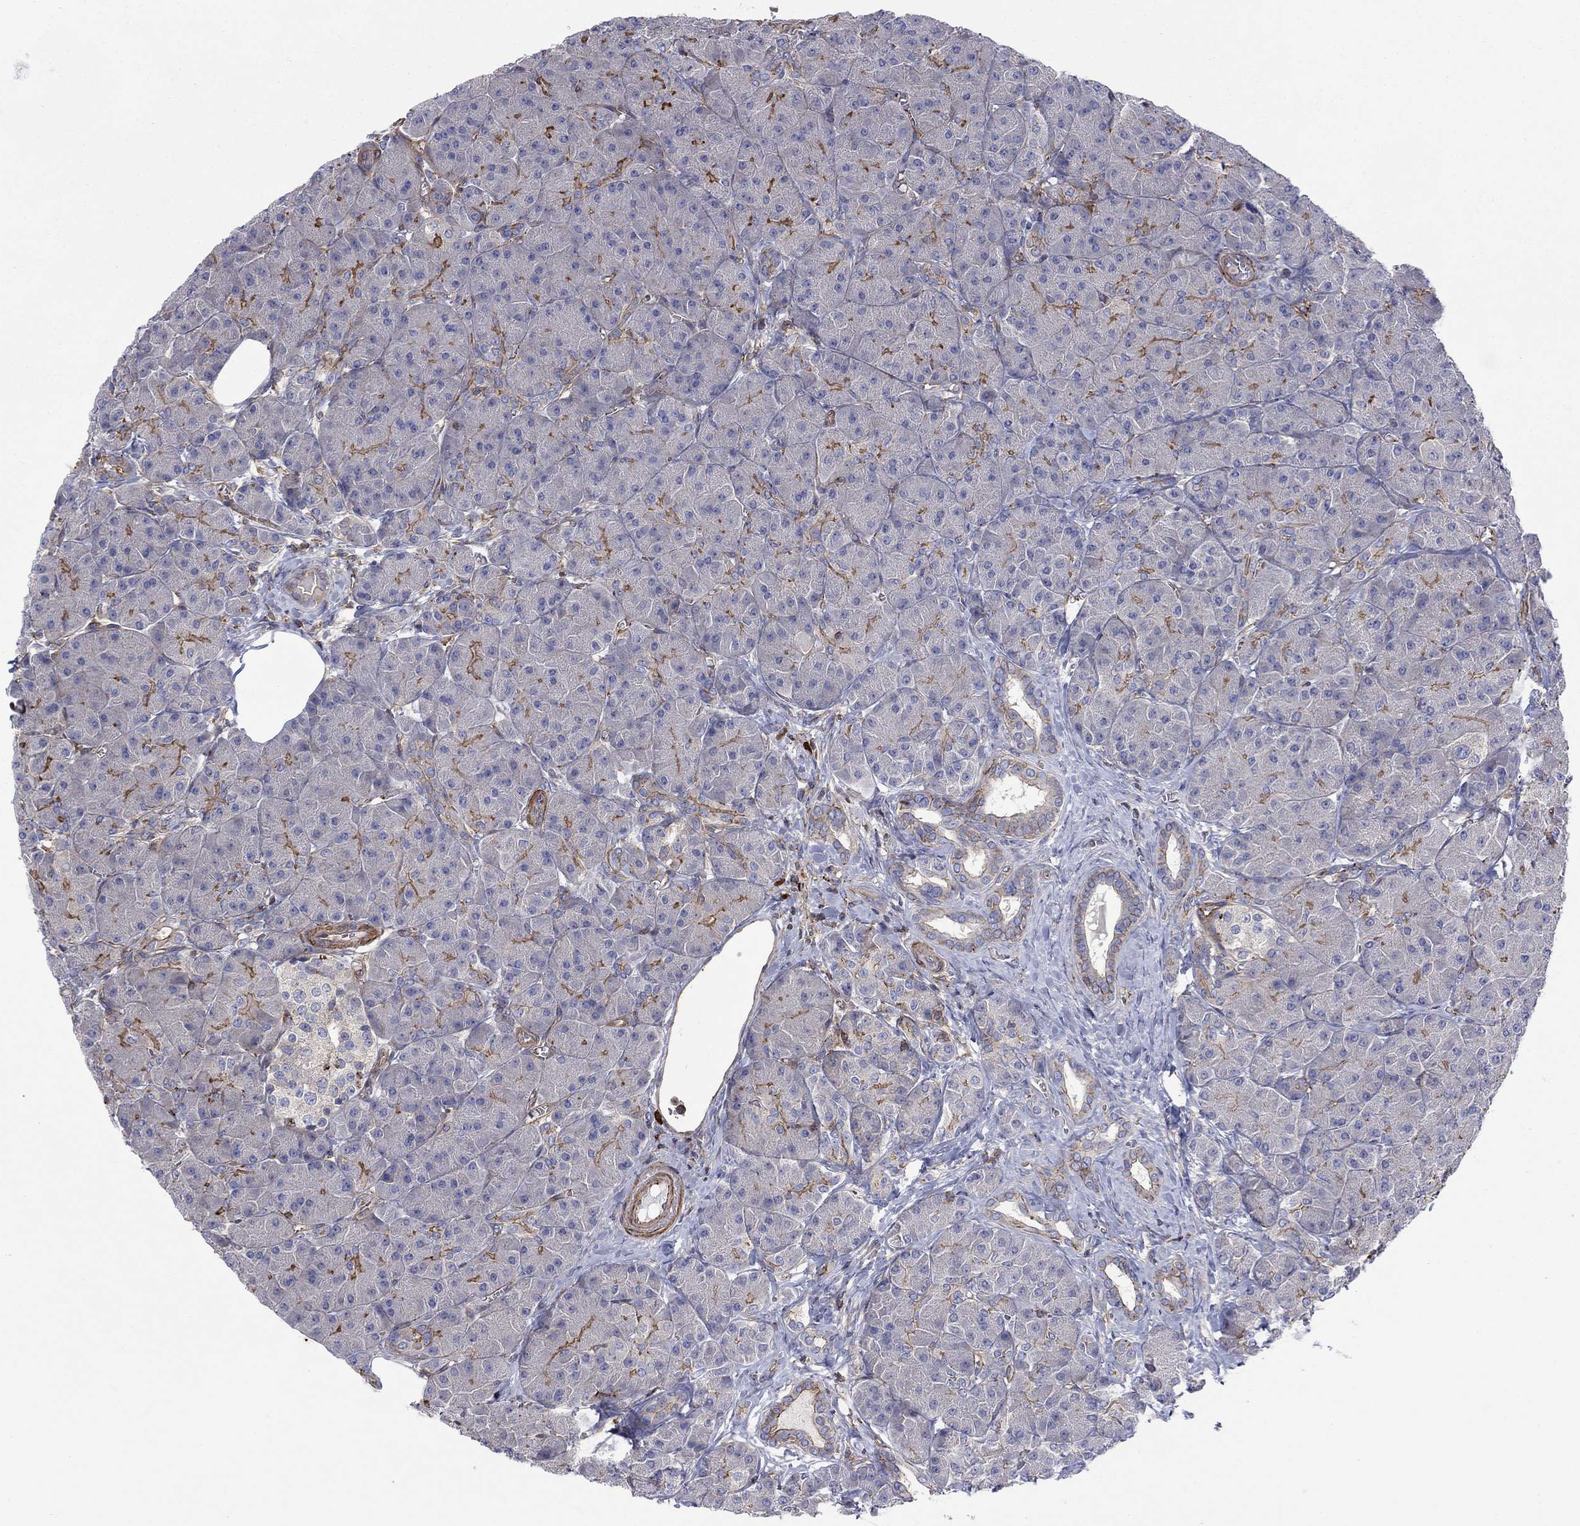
{"staining": {"intensity": "moderate", "quantity": "25%-75%", "location": "cytoplasmic/membranous"}, "tissue": "pancreas", "cell_type": "Exocrine glandular cells", "image_type": "normal", "snomed": [{"axis": "morphology", "description": "Normal tissue, NOS"}, {"axis": "topography", "description": "Pancreas"}], "caption": "Immunohistochemical staining of unremarkable human pancreas demonstrates moderate cytoplasmic/membranous protein expression in about 25%-75% of exocrine glandular cells. The staining was performed using DAB (3,3'-diaminobenzidine), with brown indicating positive protein expression. Nuclei are stained blue with hematoxylin.", "gene": "PAG1", "patient": {"sex": "male", "age": 61}}